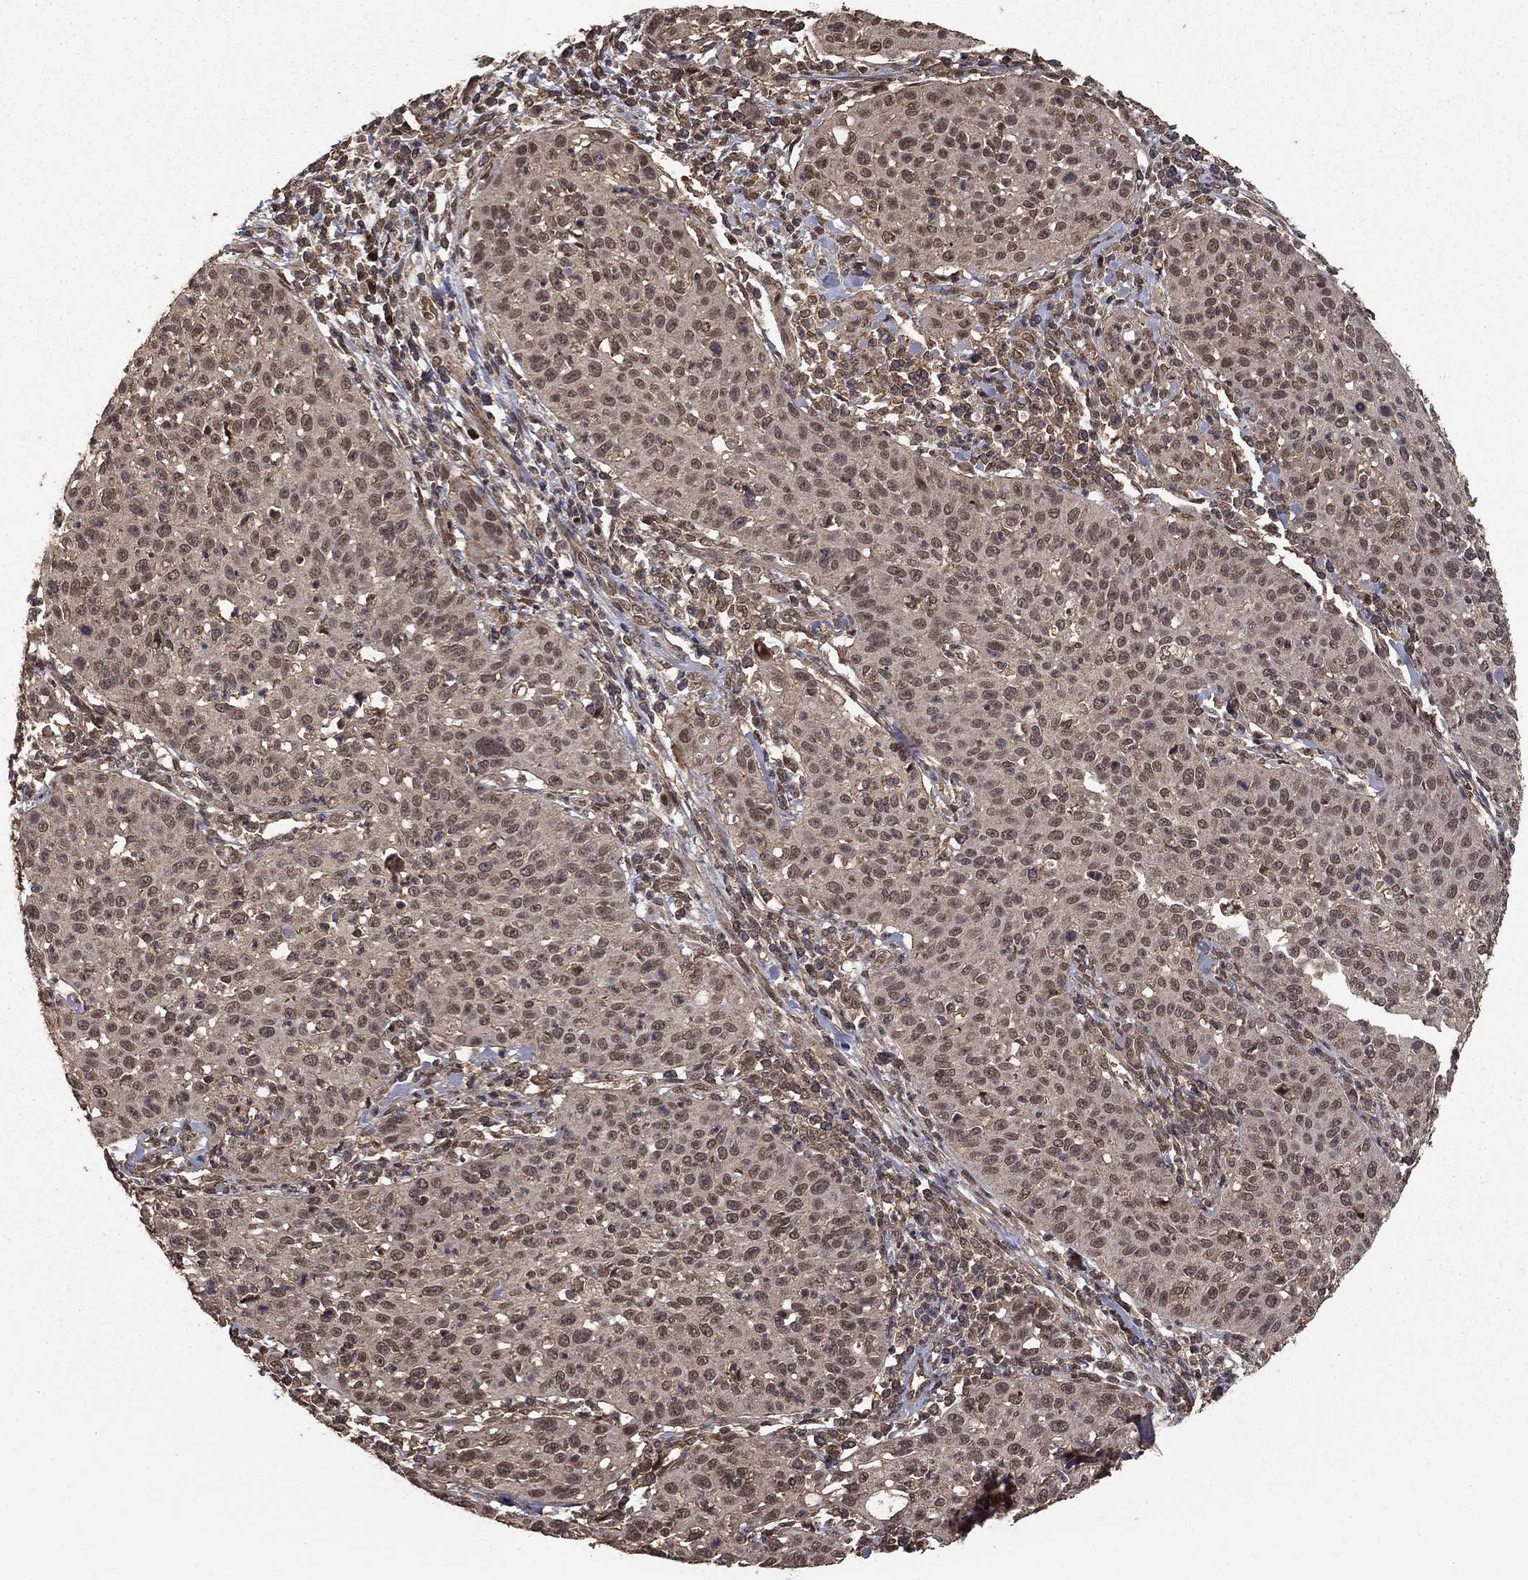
{"staining": {"intensity": "weak", "quantity": "25%-75%", "location": "nuclear"}, "tissue": "cervical cancer", "cell_type": "Tumor cells", "image_type": "cancer", "snomed": [{"axis": "morphology", "description": "Squamous cell carcinoma, NOS"}, {"axis": "topography", "description": "Cervix"}], "caption": "Brown immunohistochemical staining in human cervical cancer shows weak nuclear staining in approximately 25%-75% of tumor cells.", "gene": "PRDM1", "patient": {"sex": "female", "age": 26}}